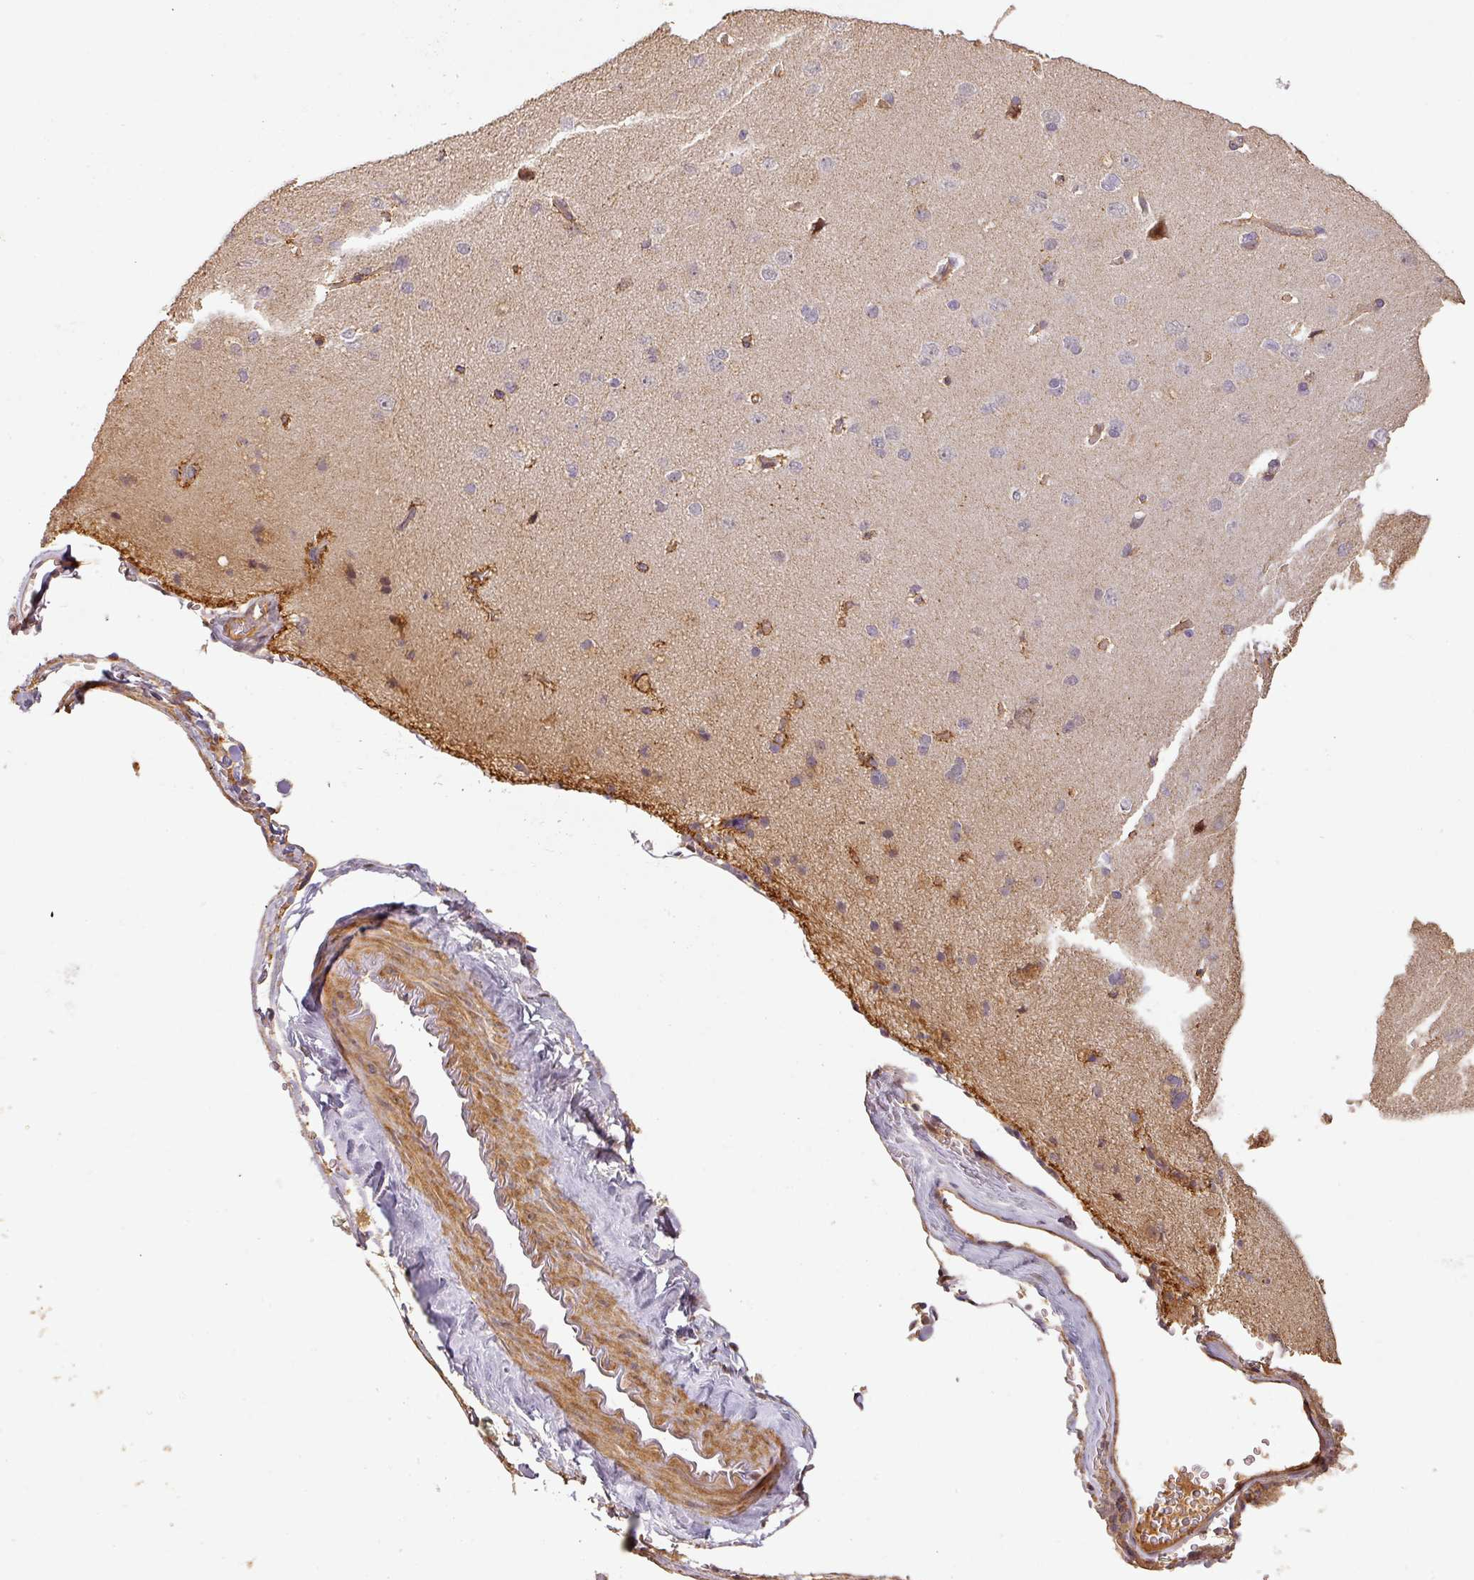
{"staining": {"intensity": "weak", "quantity": "25%-75%", "location": "cytoplasmic/membranous"}, "tissue": "cerebral cortex", "cell_type": "Endothelial cells", "image_type": "normal", "snomed": [{"axis": "morphology", "description": "Normal tissue, NOS"}, {"axis": "topography", "description": "Cerebral cortex"}], "caption": "About 25%-75% of endothelial cells in benign human cerebral cortex demonstrate weak cytoplasmic/membranous protein positivity as visualized by brown immunohistochemical staining.", "gene": "BPIFB3", "patient": {"sex": "male", "age": 62}}